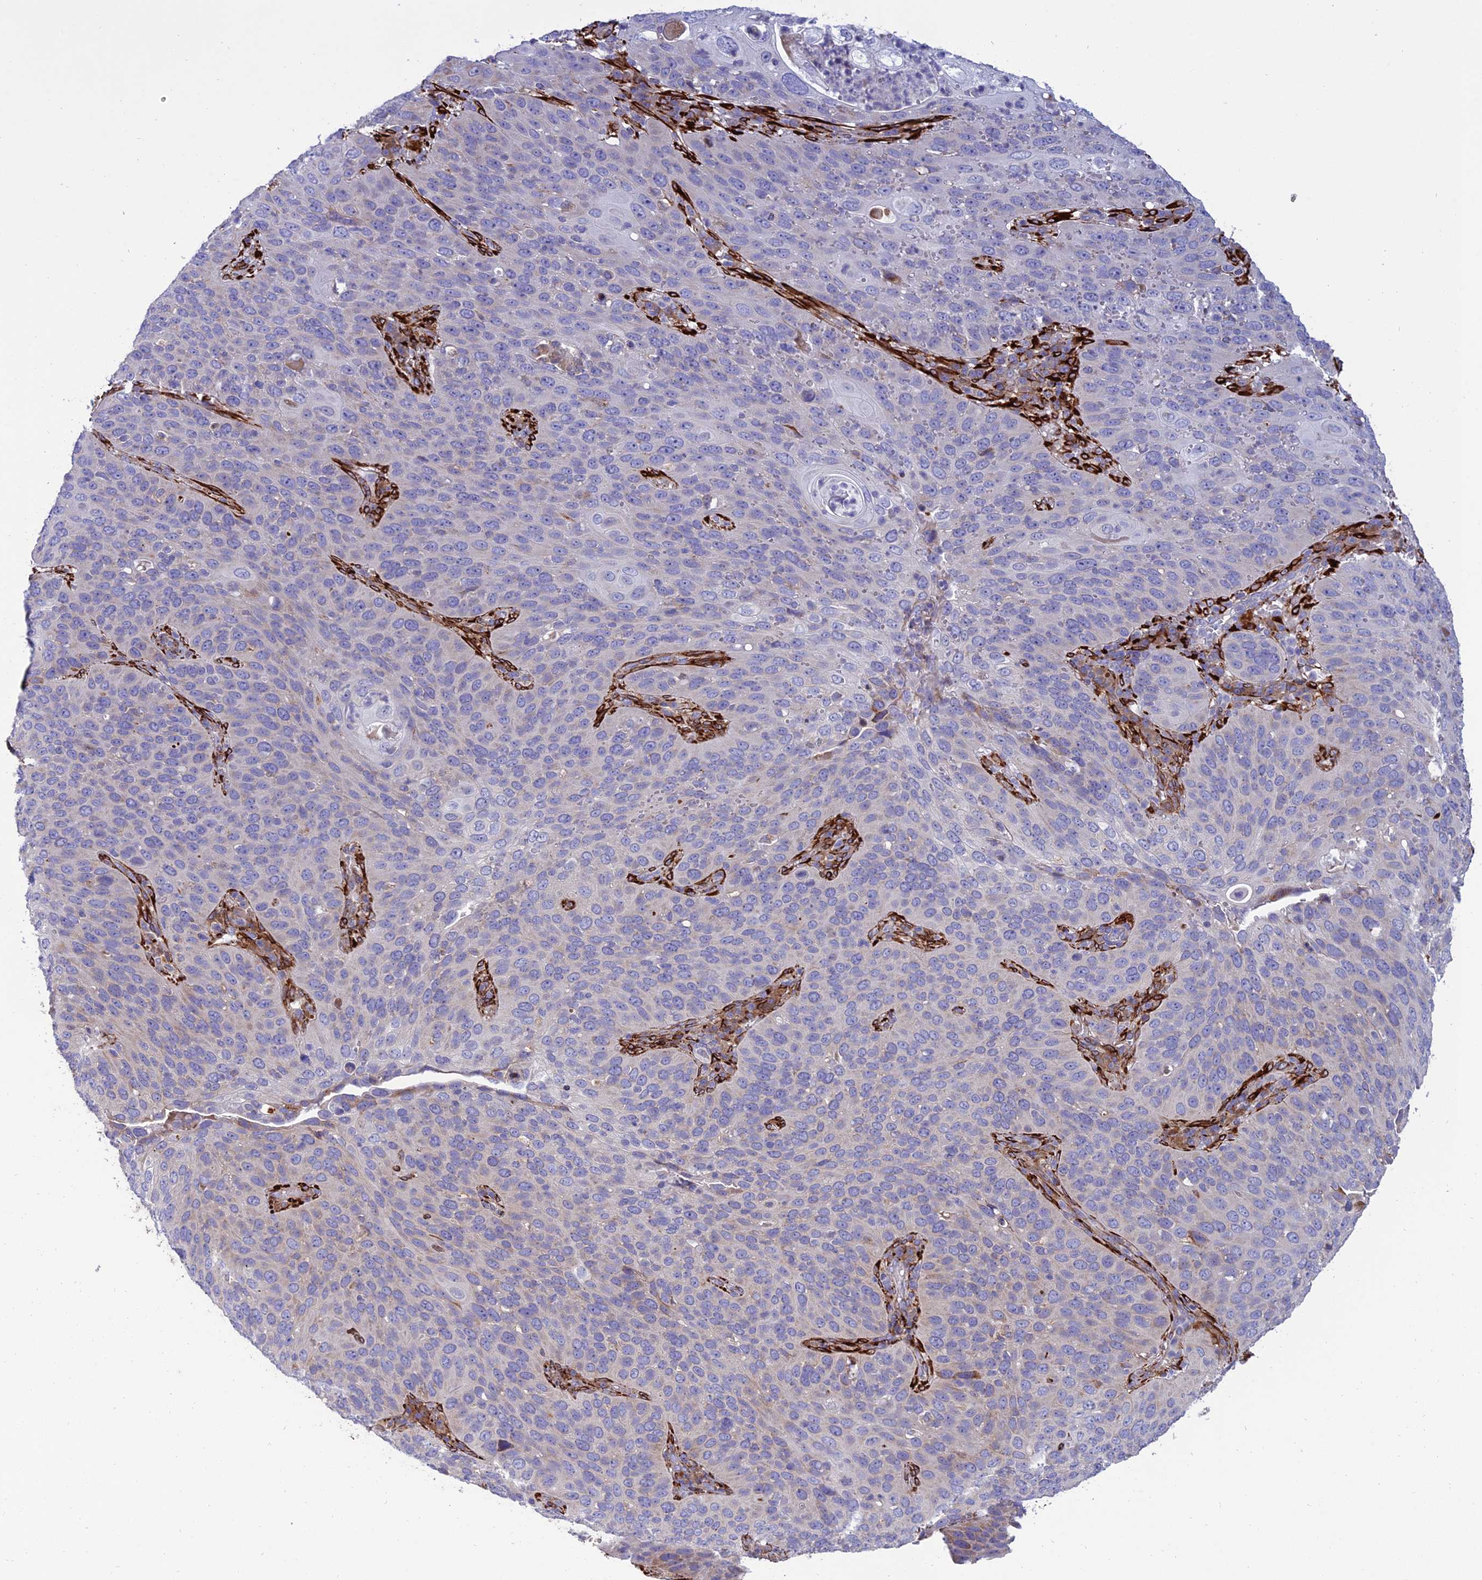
{"staining": {"intensity": "negative", "quantity": "none", "location": "none"}, "tissue": "cervical cancer", "cell_type": "Tumor cells", "image_type": "cancer", "snomed": [{"axis": "morphology", "description": "Squamous cell carcinoma, NOS"}, {"axis": "topography", "description": "Cervix"}], "caption": "Immunohistochemistry of human cervical cancer displays no expression in tumor cells.", "gene": "RCN3", "patient": {"sex": "female", "age": 36}}